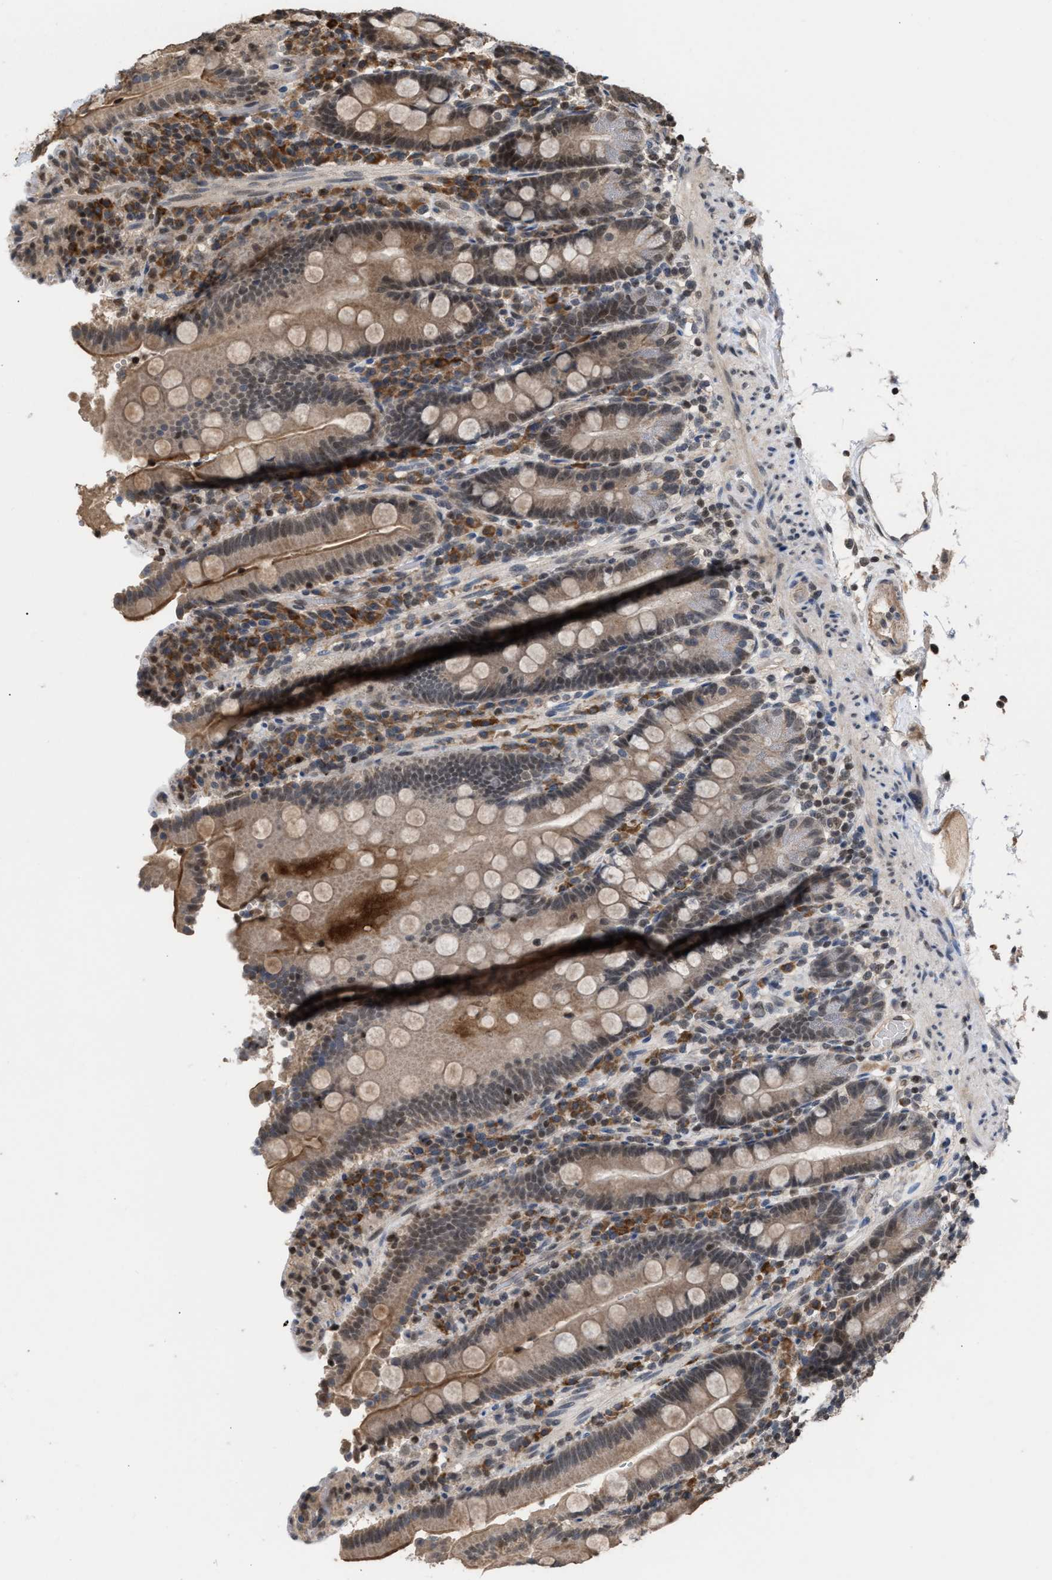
{"staining": {"intensity": "moderate", "quantity": "25%-75%", "location": "cytoplasmic/membranous"}, "tissue": "duodenum", "cell_type": "Glandular cells", "image_type": "normal", "snomed": [{"axis": "morphology", "description": "Normal tissue, NOS"}, {"axis": "topography", "description": "Small intestine, NOS"}], "caption": "A brown stain highlights moderate cytoplasmic/membranous positivity of a protein in glandular cells of normal human duodenum.", "gene": "C9orf78", "patient": {"sex": "female", "age": 71}}